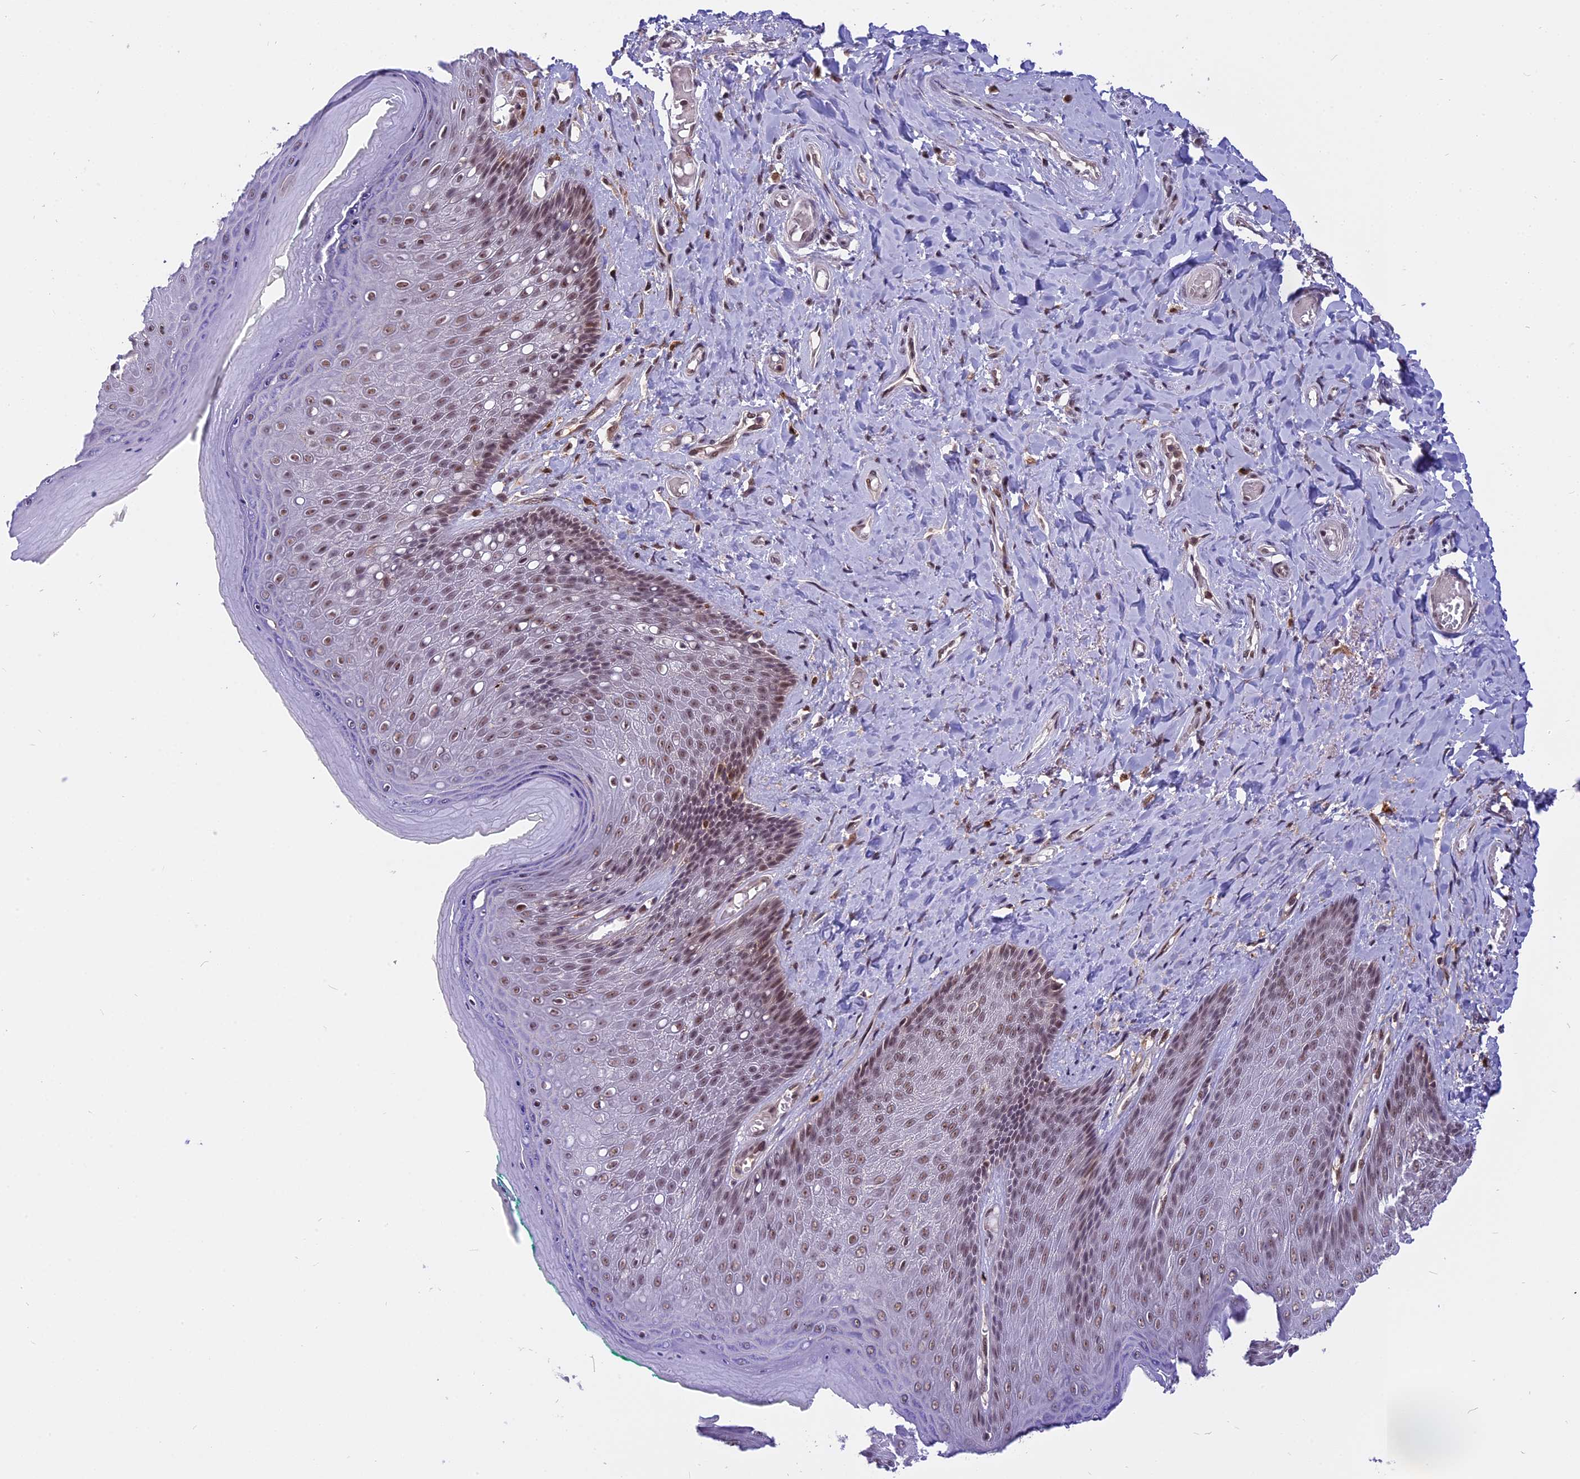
{"staining": {"intensity": "moderate", "quantity": ">75%", "location": "nuclear"}, "tissue": "skin", "cell_type": "Epidermal cells", "image_type": "normal", "snomed": [{"axis": "morphology", "description": "Normal tissue, NOS"}, {"axis": "topography", "description": "Anal"}], "caption": "A brown stain shows moderate nuclear positivity of a protein in epidermal cells of normal skin. (DAB = brown stain, brightfield microscopy at high magnification).", "gene": "TADA3", "patient": {"sex": "male", "age": 78}}